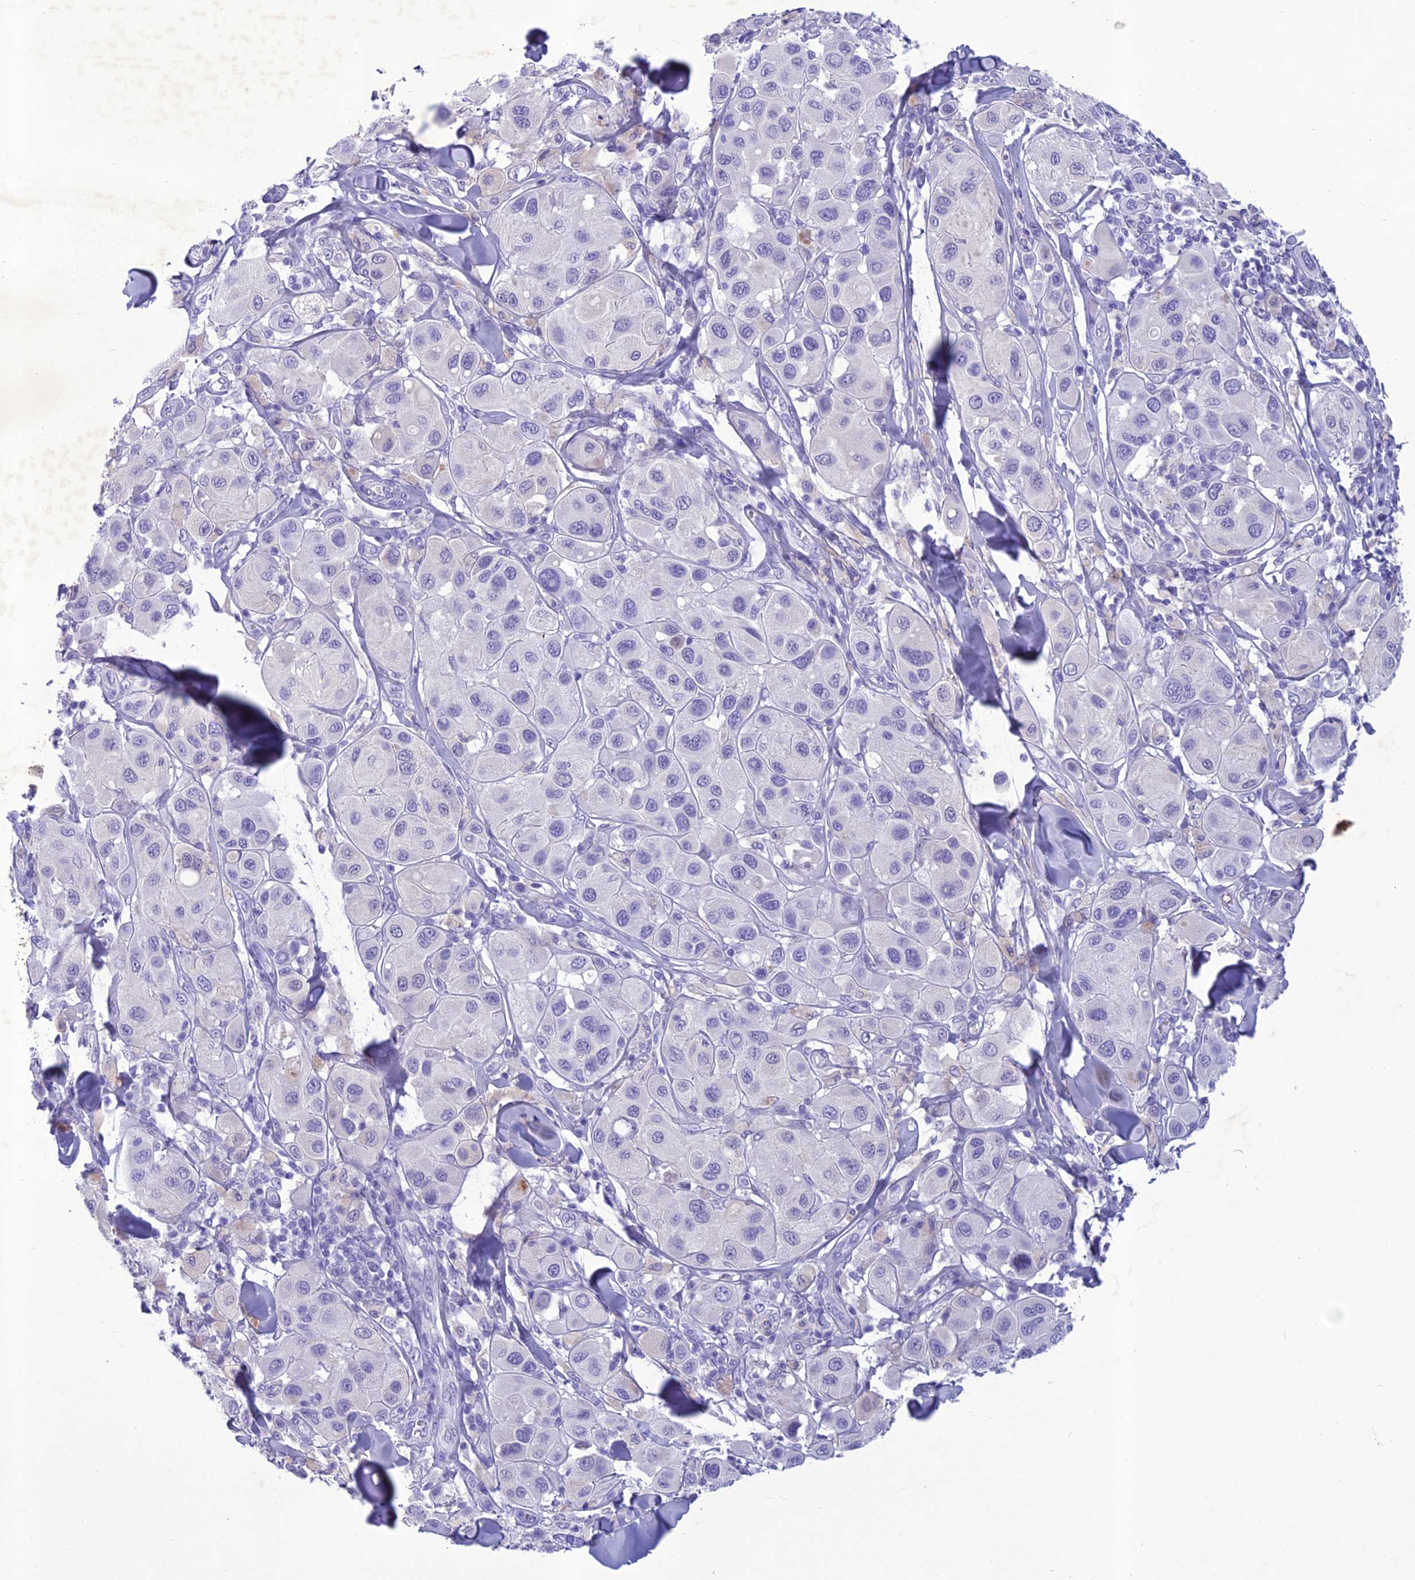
{"staining": {"intensity": "negative", "quantity": "none", "location": "none"}, "tissue": "melanoma", "cell_type": "Tumor cells", "image_type": "cancer", "snomed": [{"axis": "morphology", "description": "Malignant melanoma, Metastatic site"}, {"axis": "topography", "description": "Skin"}], "caption": "High magnification brightfield microscopy of melanoma stained with DAB (3,3'-diaminobenzidine) (brown) and counterstained with hematoxylin (blue): tumor cells show no significant positivity.", "gene": "IFT172", "patient": {"sex": "male", "age": 41}}